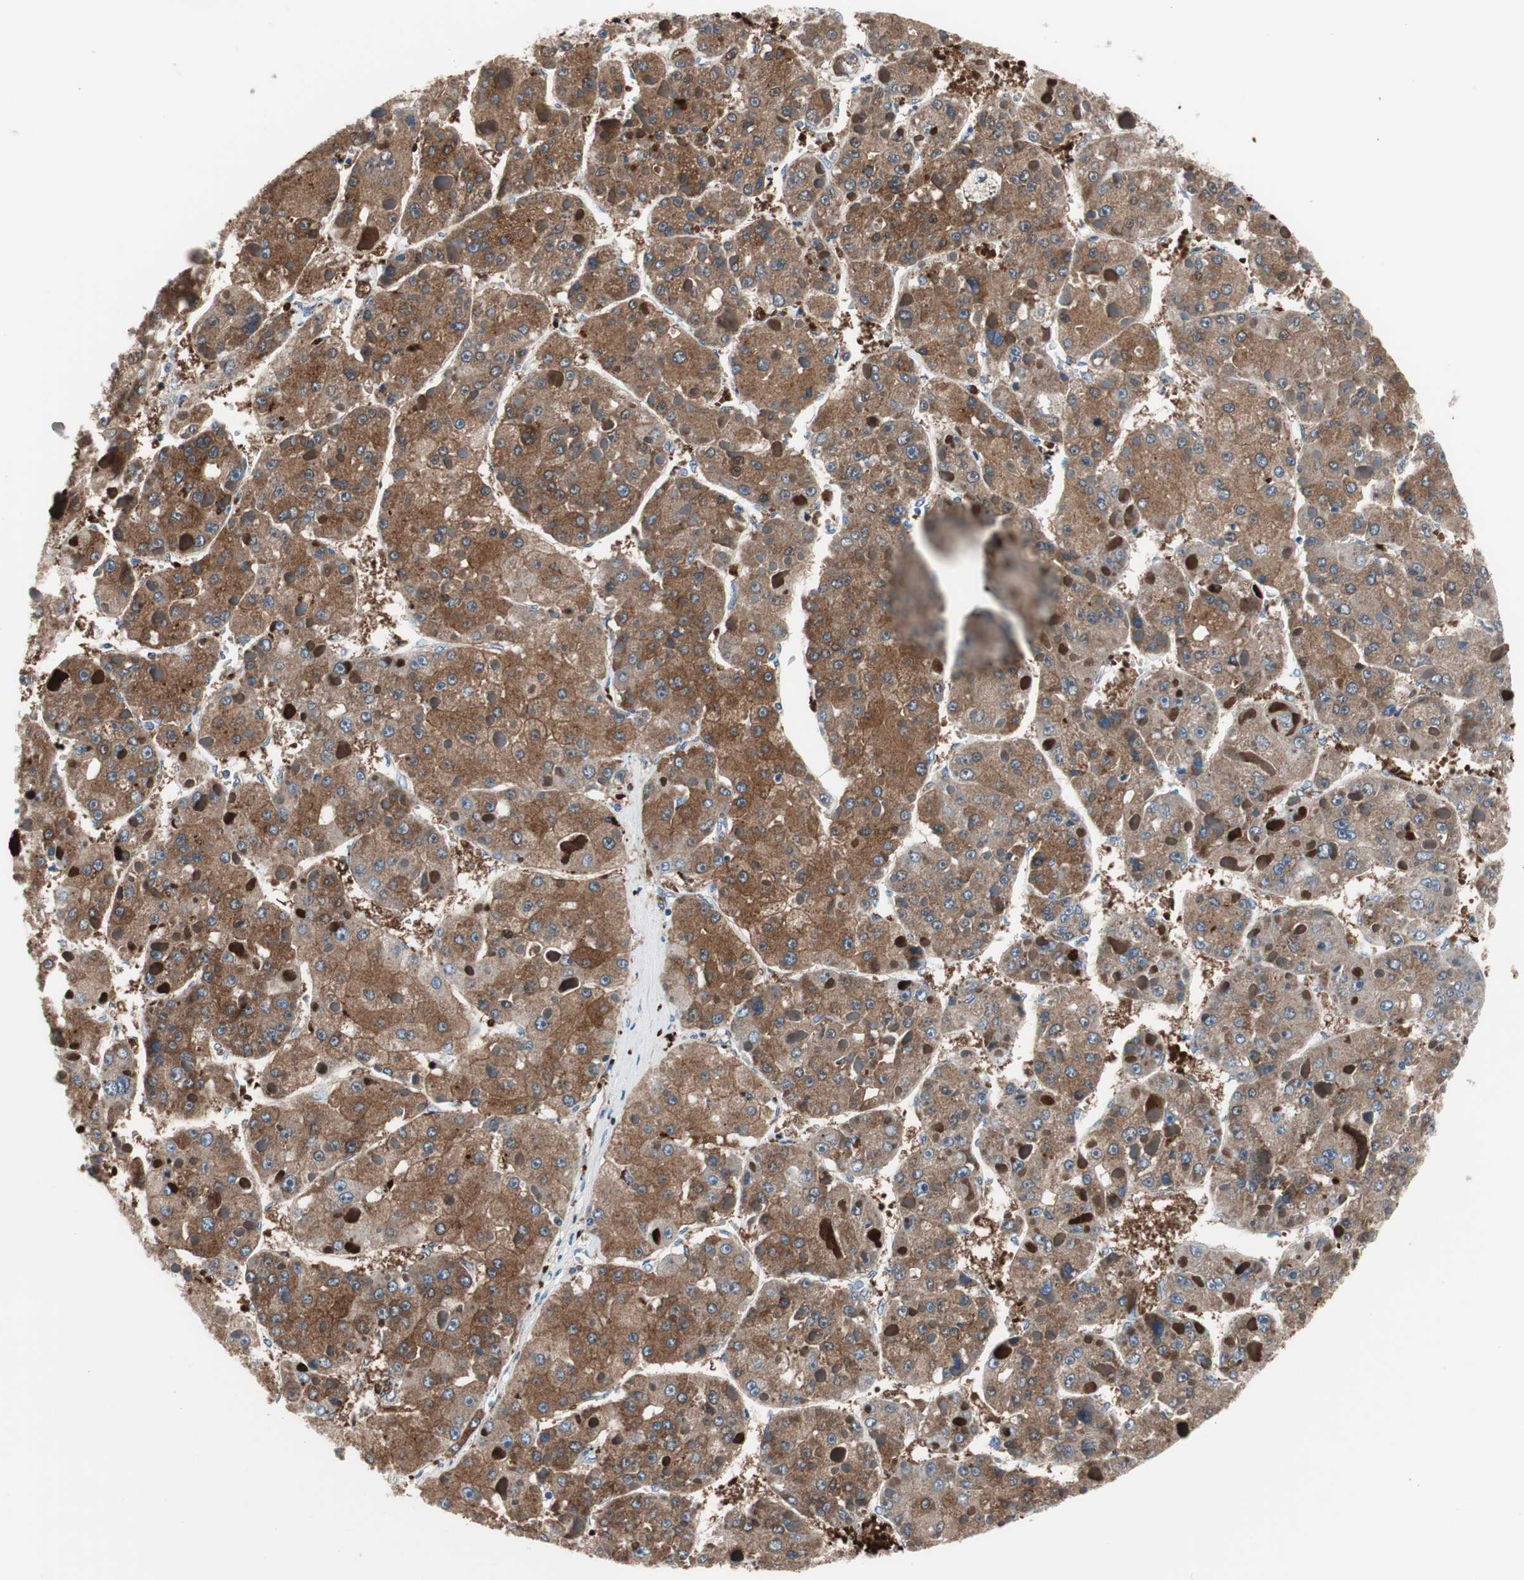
{"staining": {"intensity": "strong", "quantity": ">75%", "location": "cytoplasmic/membranous"}, "tissue": "liver cancer", "cell_type": "Tumor cells", "image_type": "cancer", "snomed": [{"axis": "morphology", "description": "Carcinoma, Hepatocellular, NOS"}, {"axis": "topography", "description": "Liver"}], "caption": "Immunohistochemical staining of liver hepatocellular carcinoma displays strong cytoplasmic/membranous protein staining in about >75% of tumor cells.", "gene": "PRDX2", "patient": {"sex": "female", "age": 73}}